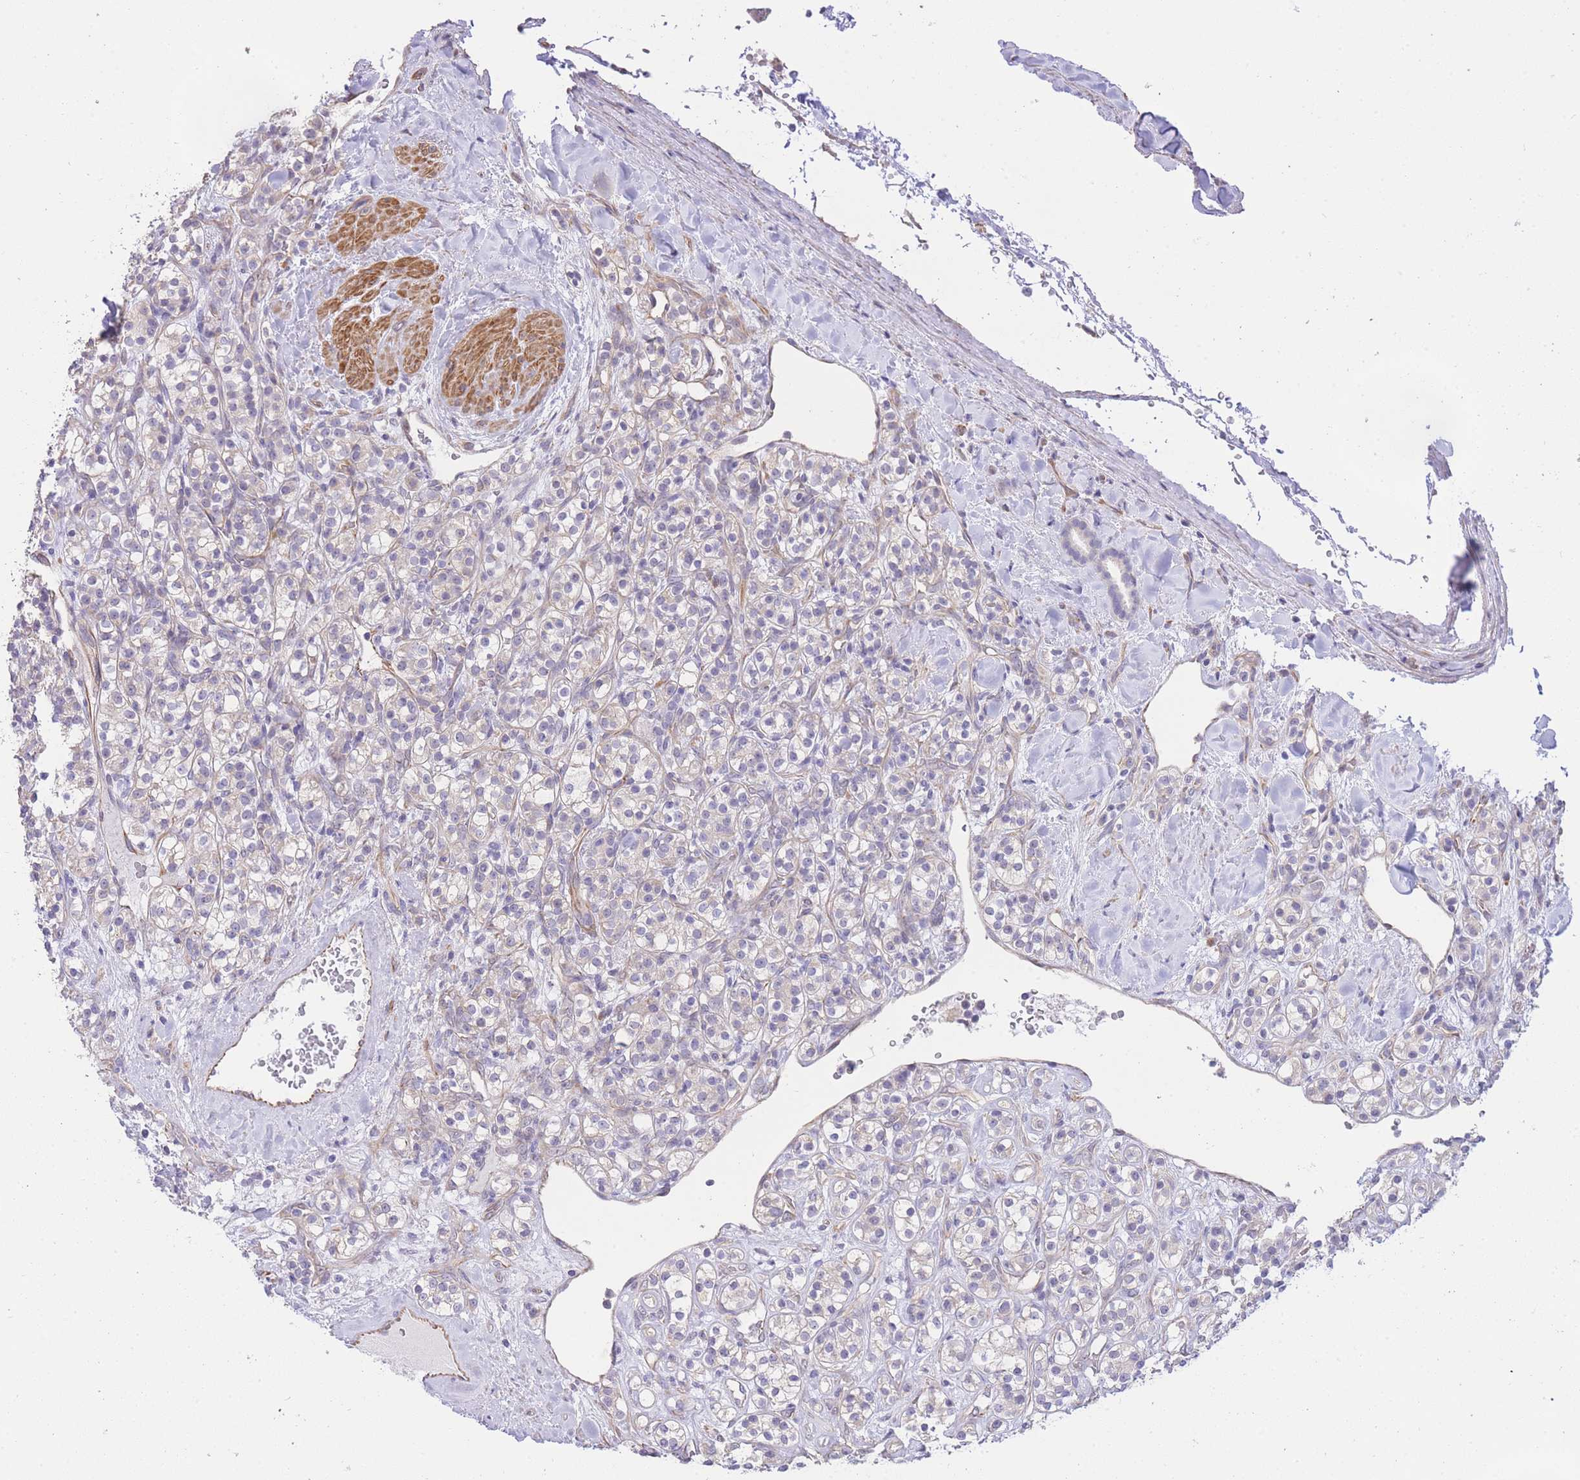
{"staining": {"intensity": "negative", "quantity": "none", "location": "none"}, "tissue": "renal cancer", "cell_type": "Tumor cells", "image_type": "cancer", "snomed": [{"axis": "morphology", "description": "Adenocarcinoma, NOS"}, {"axis": "topography", "description": "Kidney"}], "caption": "Renal adenocarcinoma stained for a protein using IHC exhibits no staining tumor cells.", "gene": "CTBP1", "patient": {"sex": "male", "age": 77}}